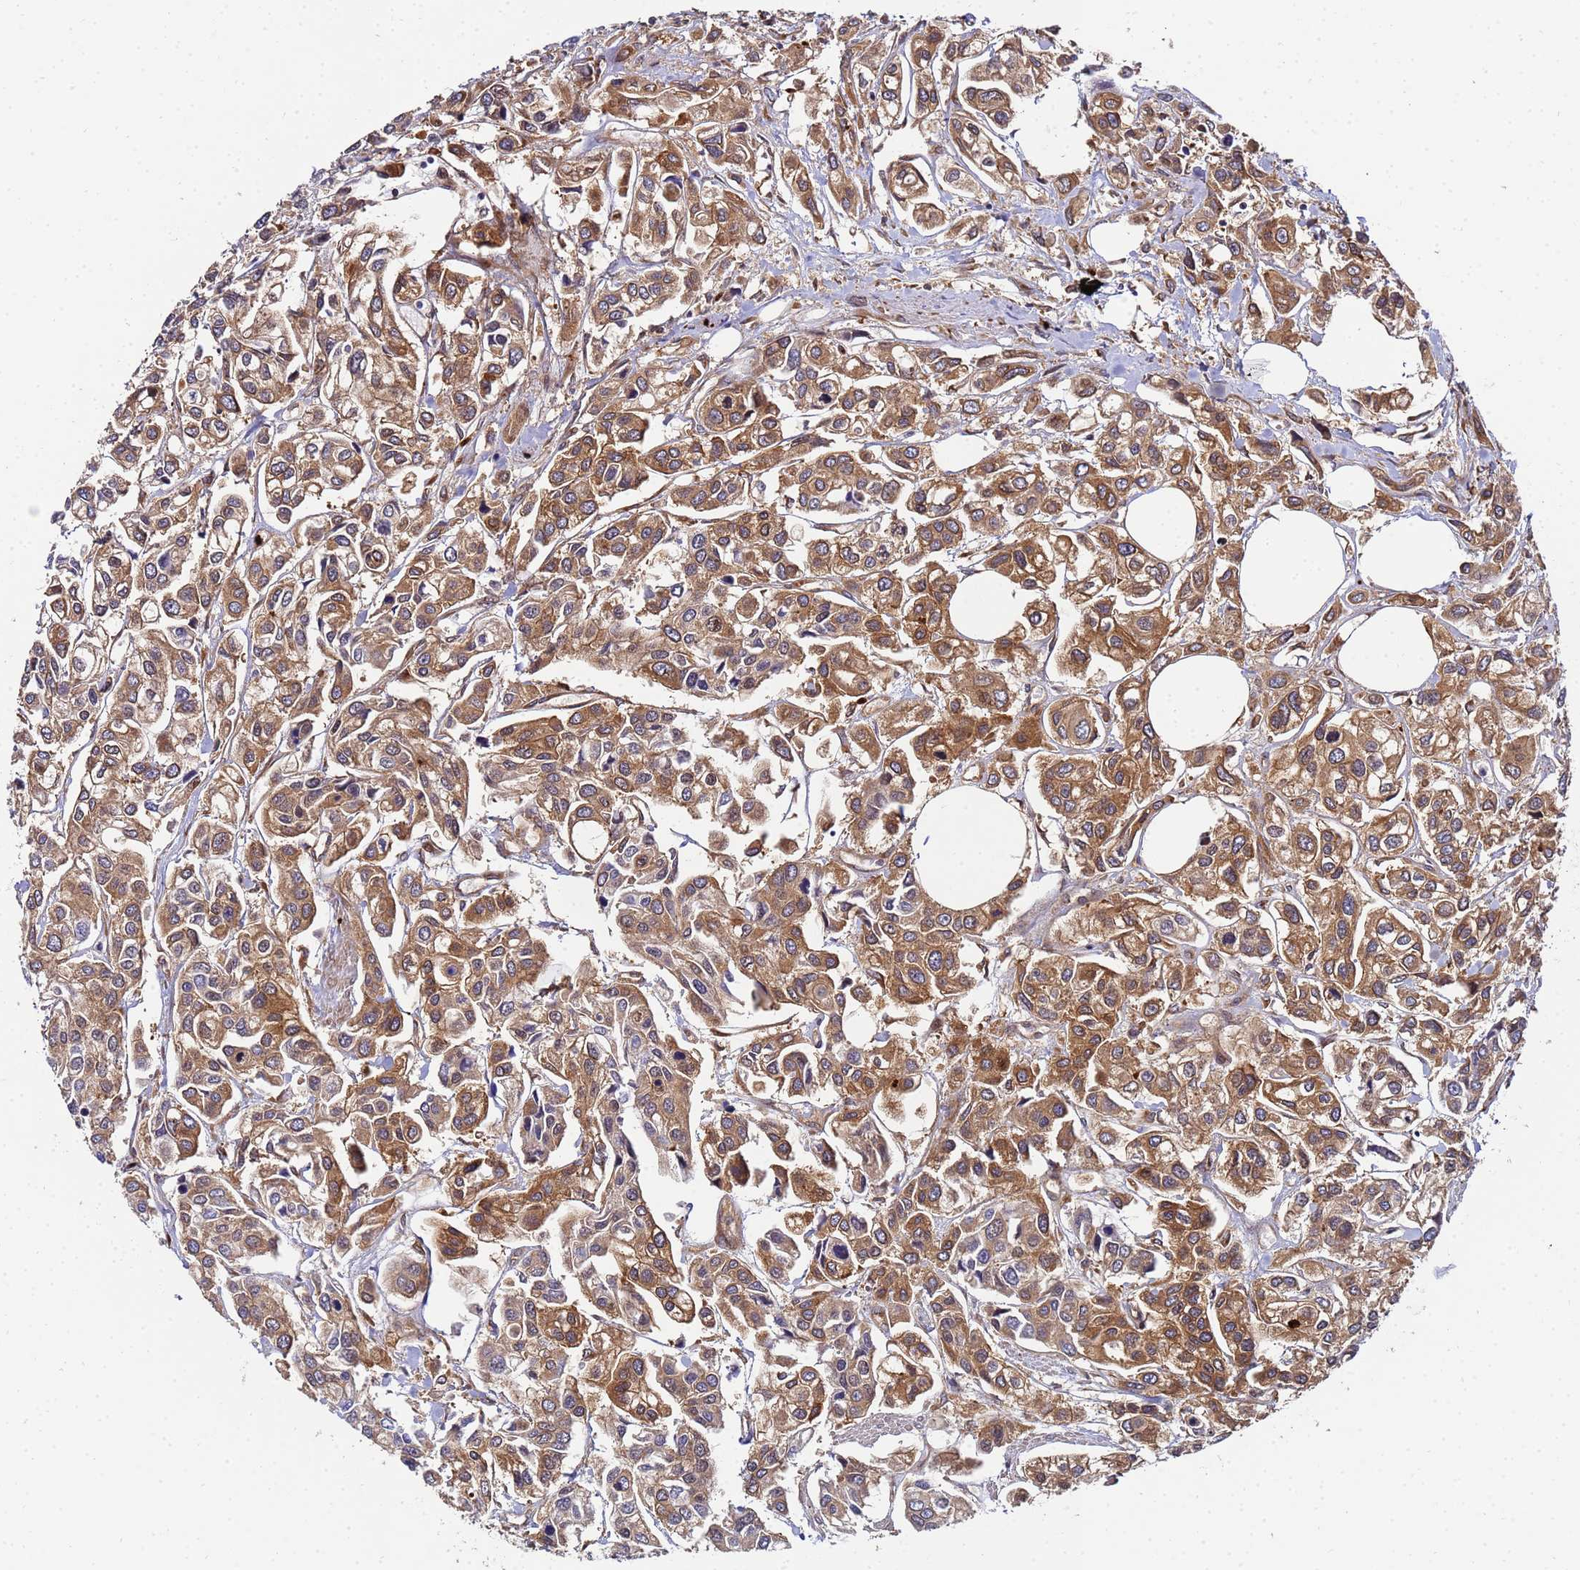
{"staining": {"intensity": "moderate", "quantity": ">75%", "location": "cytoplasmic/membranous"}, "tissue": "urothelial cancer", "cell_type": "Tumor cells", "image_type": "cancer", "snomed": [{"axis": "morphology", "description": "Urothelial carcinoma, High grade"}, {"axis": "topography", "description": "Urinary bladder"}], "caption": "Immunohistochemistry (DAB (3,3'-diaminobenzidine)) staining of urothelial cancer demonstrates moderate cytoplasmic/membranous protein positivity in approximately >75% of tumor cells.", "gene": "UNC93B1", "patient": {"sex": "male", "age": 67}}